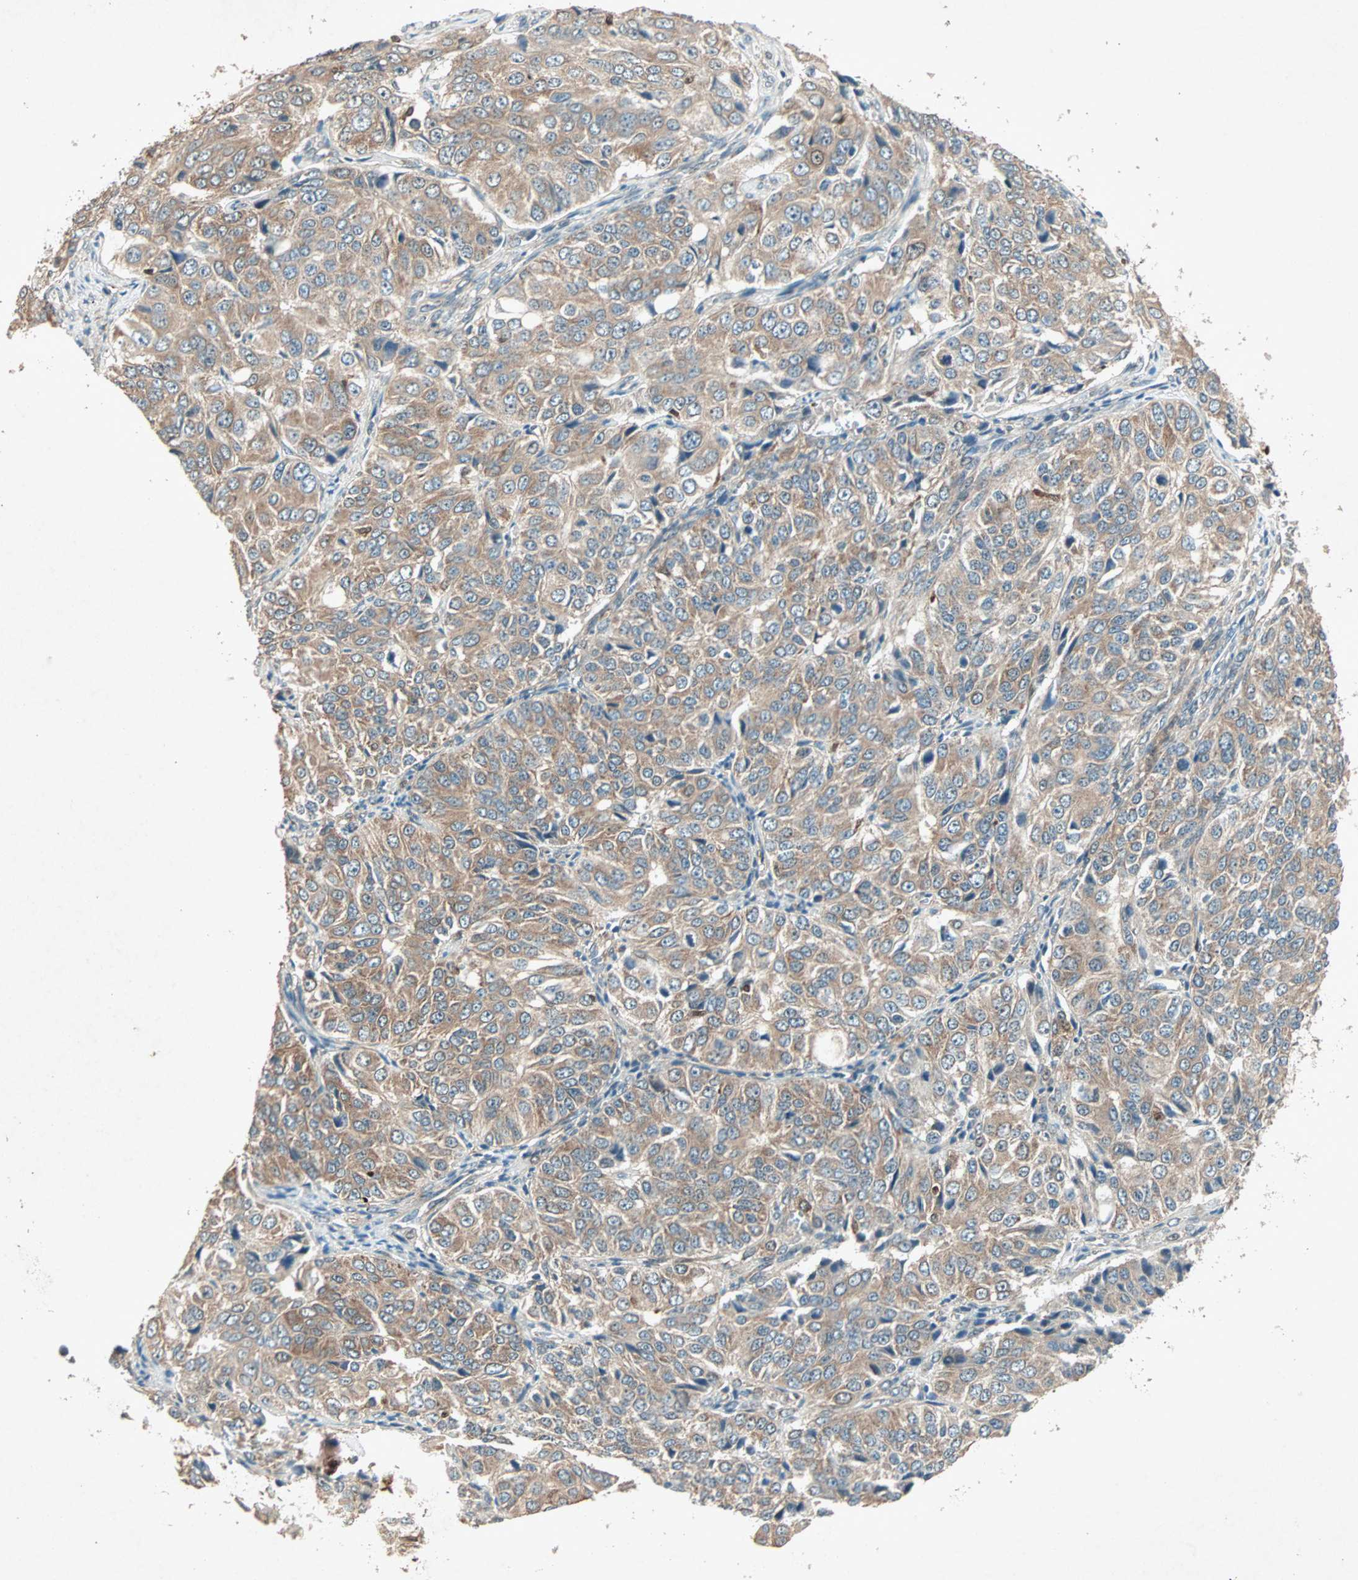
{"staining": {"intensity": "weak", "quantity": ">75%", "location": "cytoplasmic/membranous"}, "tissue": "ovarian cancer", "cell_type": "Tumor cells", "image_type": "cancer", "snomed": [{"axis": "morphology", "description": "Carcinoma, endometroid"}, {"axis": "topography", "description": "Ovary"}], "caption": "Brown immunohistochemical staining in human endometroid carcinoma (ovarian) shows weak cytoplasmic/membranous staining in approximately >75% of tumor cells. The protein of interest is stained brown, and the nuclei are stained in blue (DAB IHC with brightfield microscopy, high magnification).", "gene": "SDSL", "patient": {"sex": "female", "age": 51}}